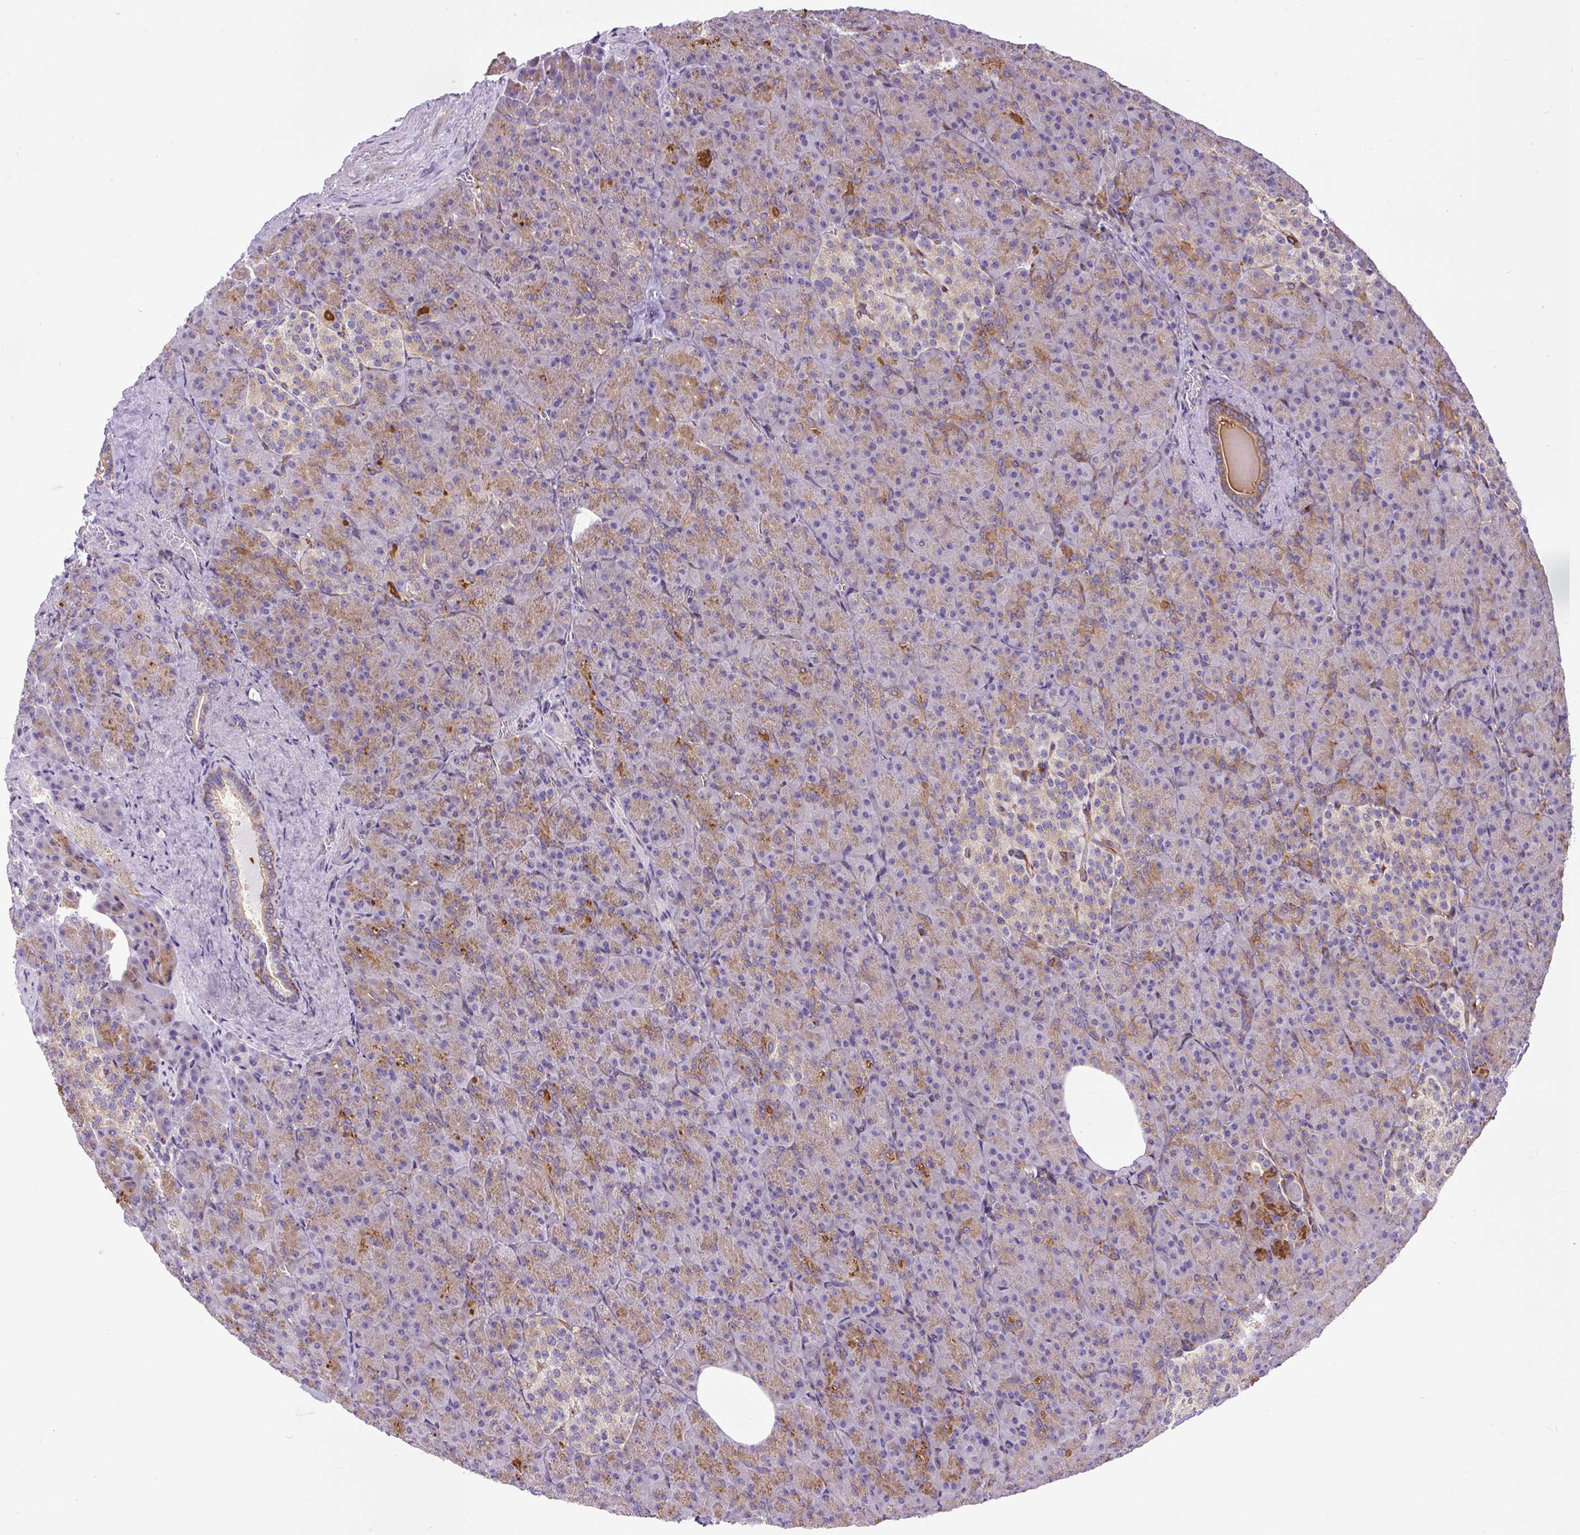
{"staining": {"intensity": "moderate", "quantity": ">75%", "location": "cytoplasmic/membranous"}, "tissue": "pancreas", "cell_type": "Exocrine glandular cells", "image_type": "normal", "snomed": [{"axis": "morphology", "description": "Normal tissue, NOS"}, {"axis": "topography", "description": "Pancreas"}], "caption": "A histopathology image showing moderate cytoplasmic/membranous expression in approximately >75% of exocrine glandular cells in normal pancreas, as visualized by brown immunohistochemical staining.", "gene": "MAP1S", "patient": {"sex": "female", "age": 74}}